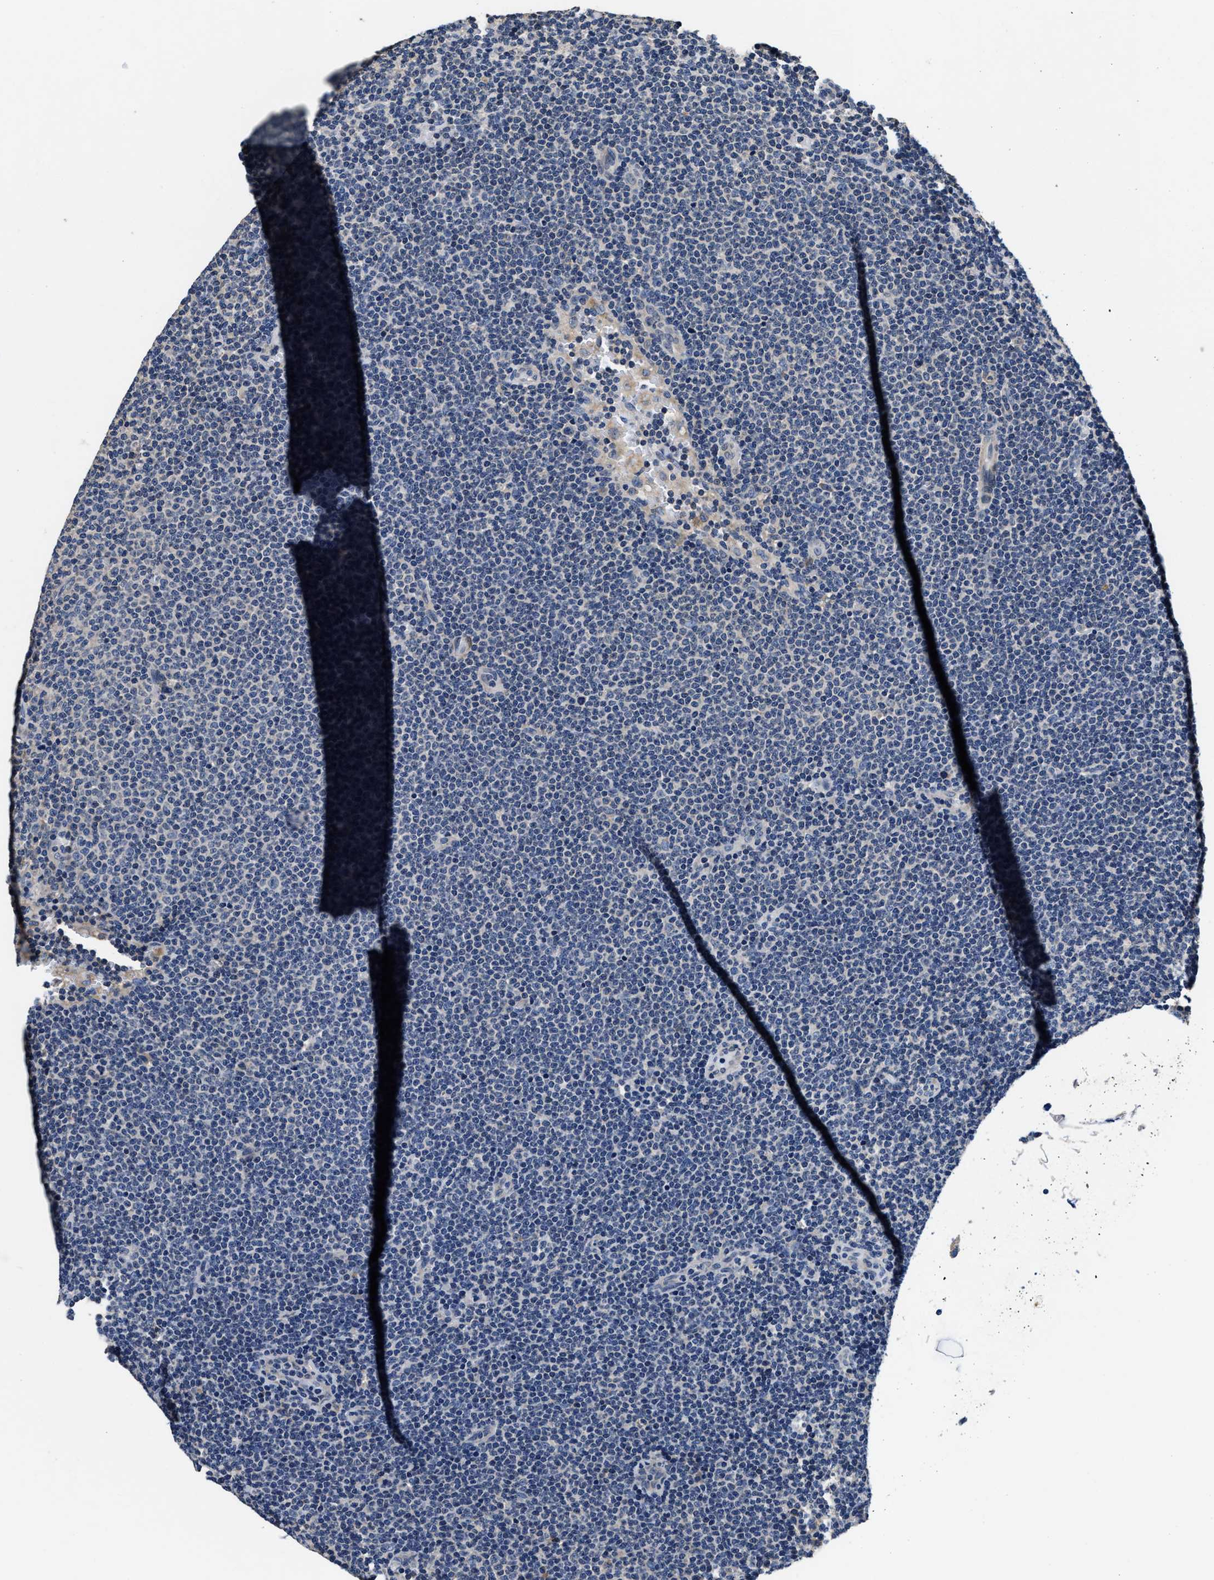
{"staining": {"intensity": "negative", "quantity": "none", "location": "none"}, "tissue": "lymphoma", "cell_type": "Tumor cells", "image_type": "cancer", "snomed": [{"axis": "morphology", "description": "Malignant lymphoma, non-Hodgkin's type, Low grade"}, {"axis": "topography", "description": "Lymph node"}], "caption": "High magnification brightfield microscopy of malignant lymphoma, non-Hodgkin's type (low-grade) stained with DAB (brown) and counterstained with hematoxylin (blue): tumor cells show no significant expression.", "gene": "ANKIB1", "patient": {"sex": "female", "age": 53}}